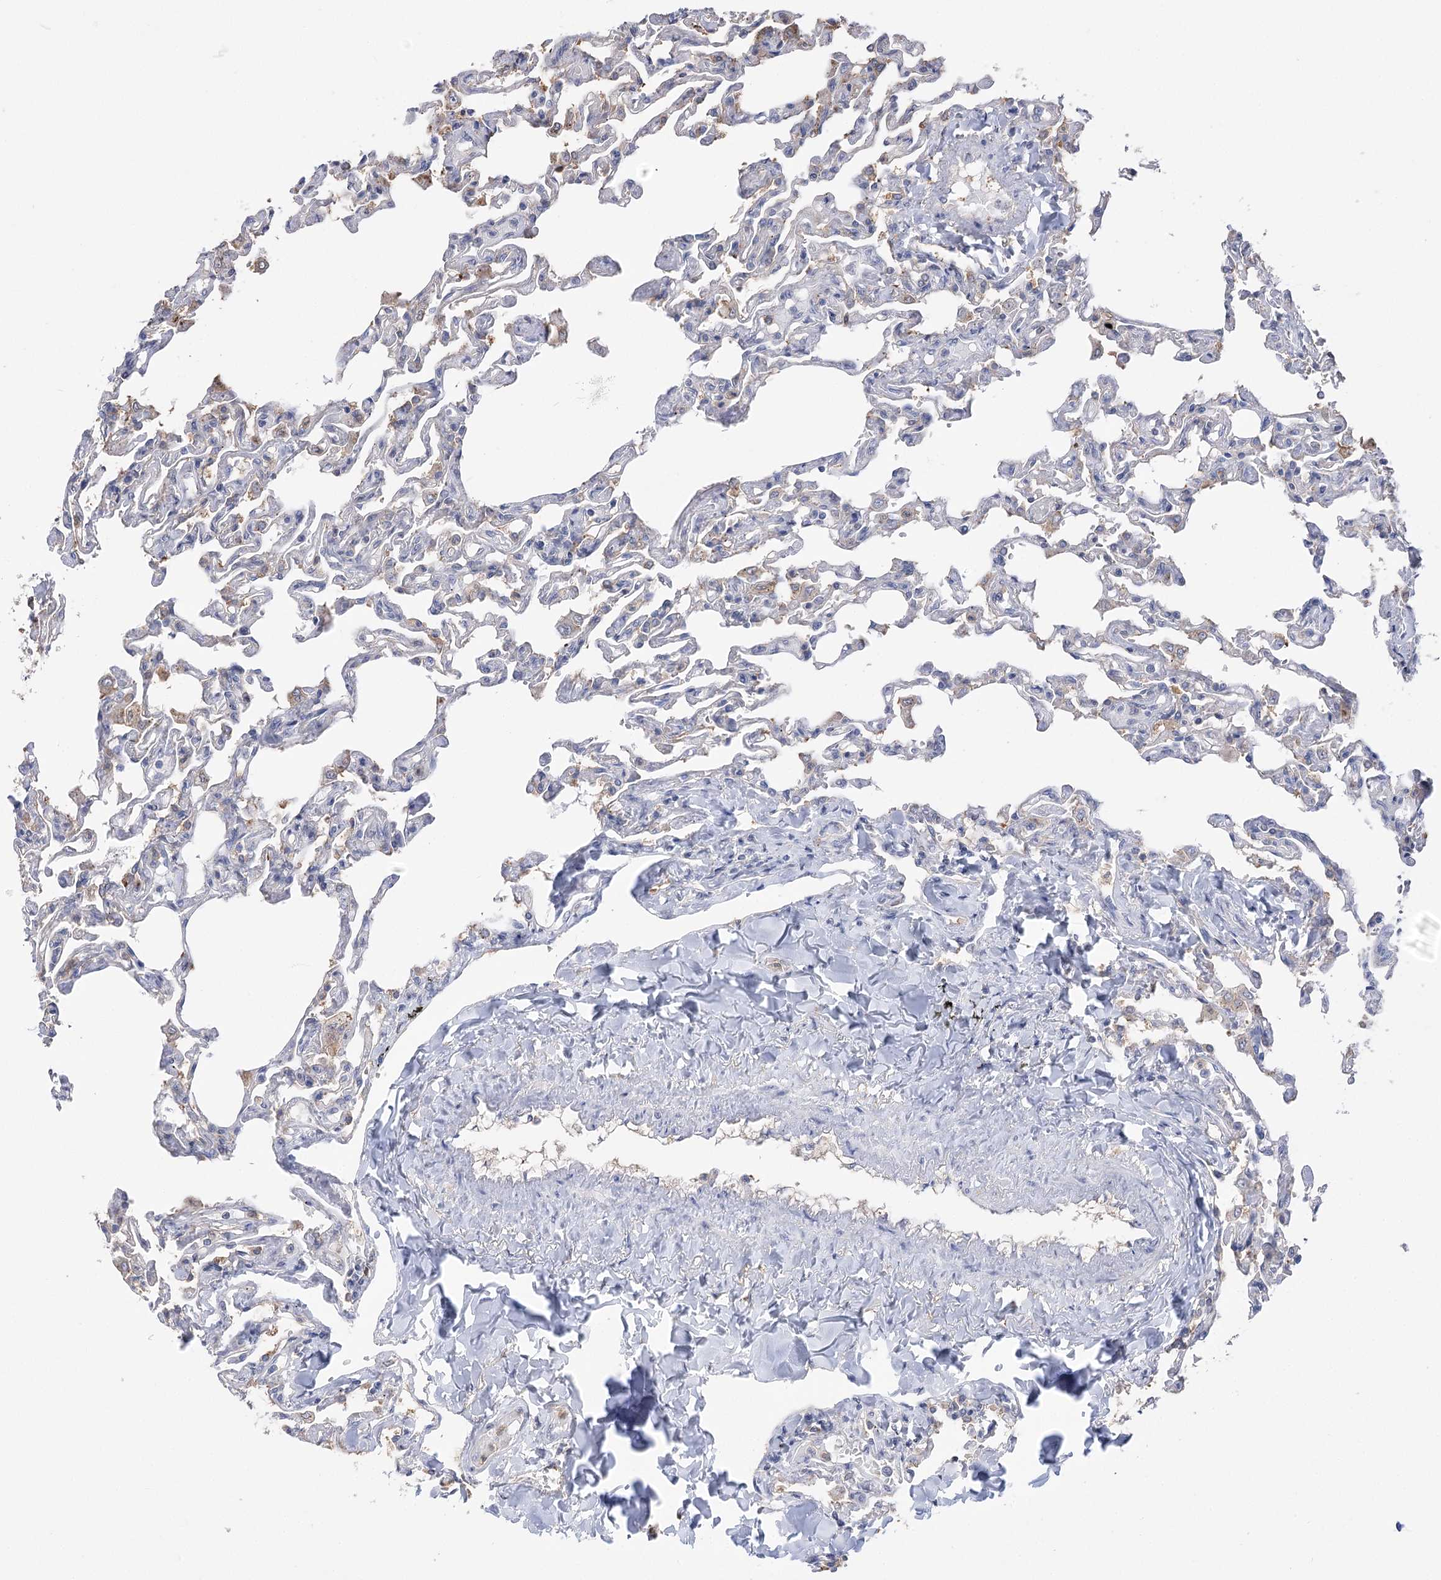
{"staining": {"intensity": "weak", "quantity": "<25%", "location": "cytoplasmic/membranous"}, "tissue": "lung", "cell_type": "Alveolar cells", "image_type": "normal", "snomed": [{"axis": "morphology", "description": "Normal tissue, NOS"}, {"axis": "topography", "description": "Lung"}], "caption": "Lung stained for a protein using IHC exhibits no staining alveolar cells.", "gene": "UGP2", "patient": {"sex": "male", "age": 21}}